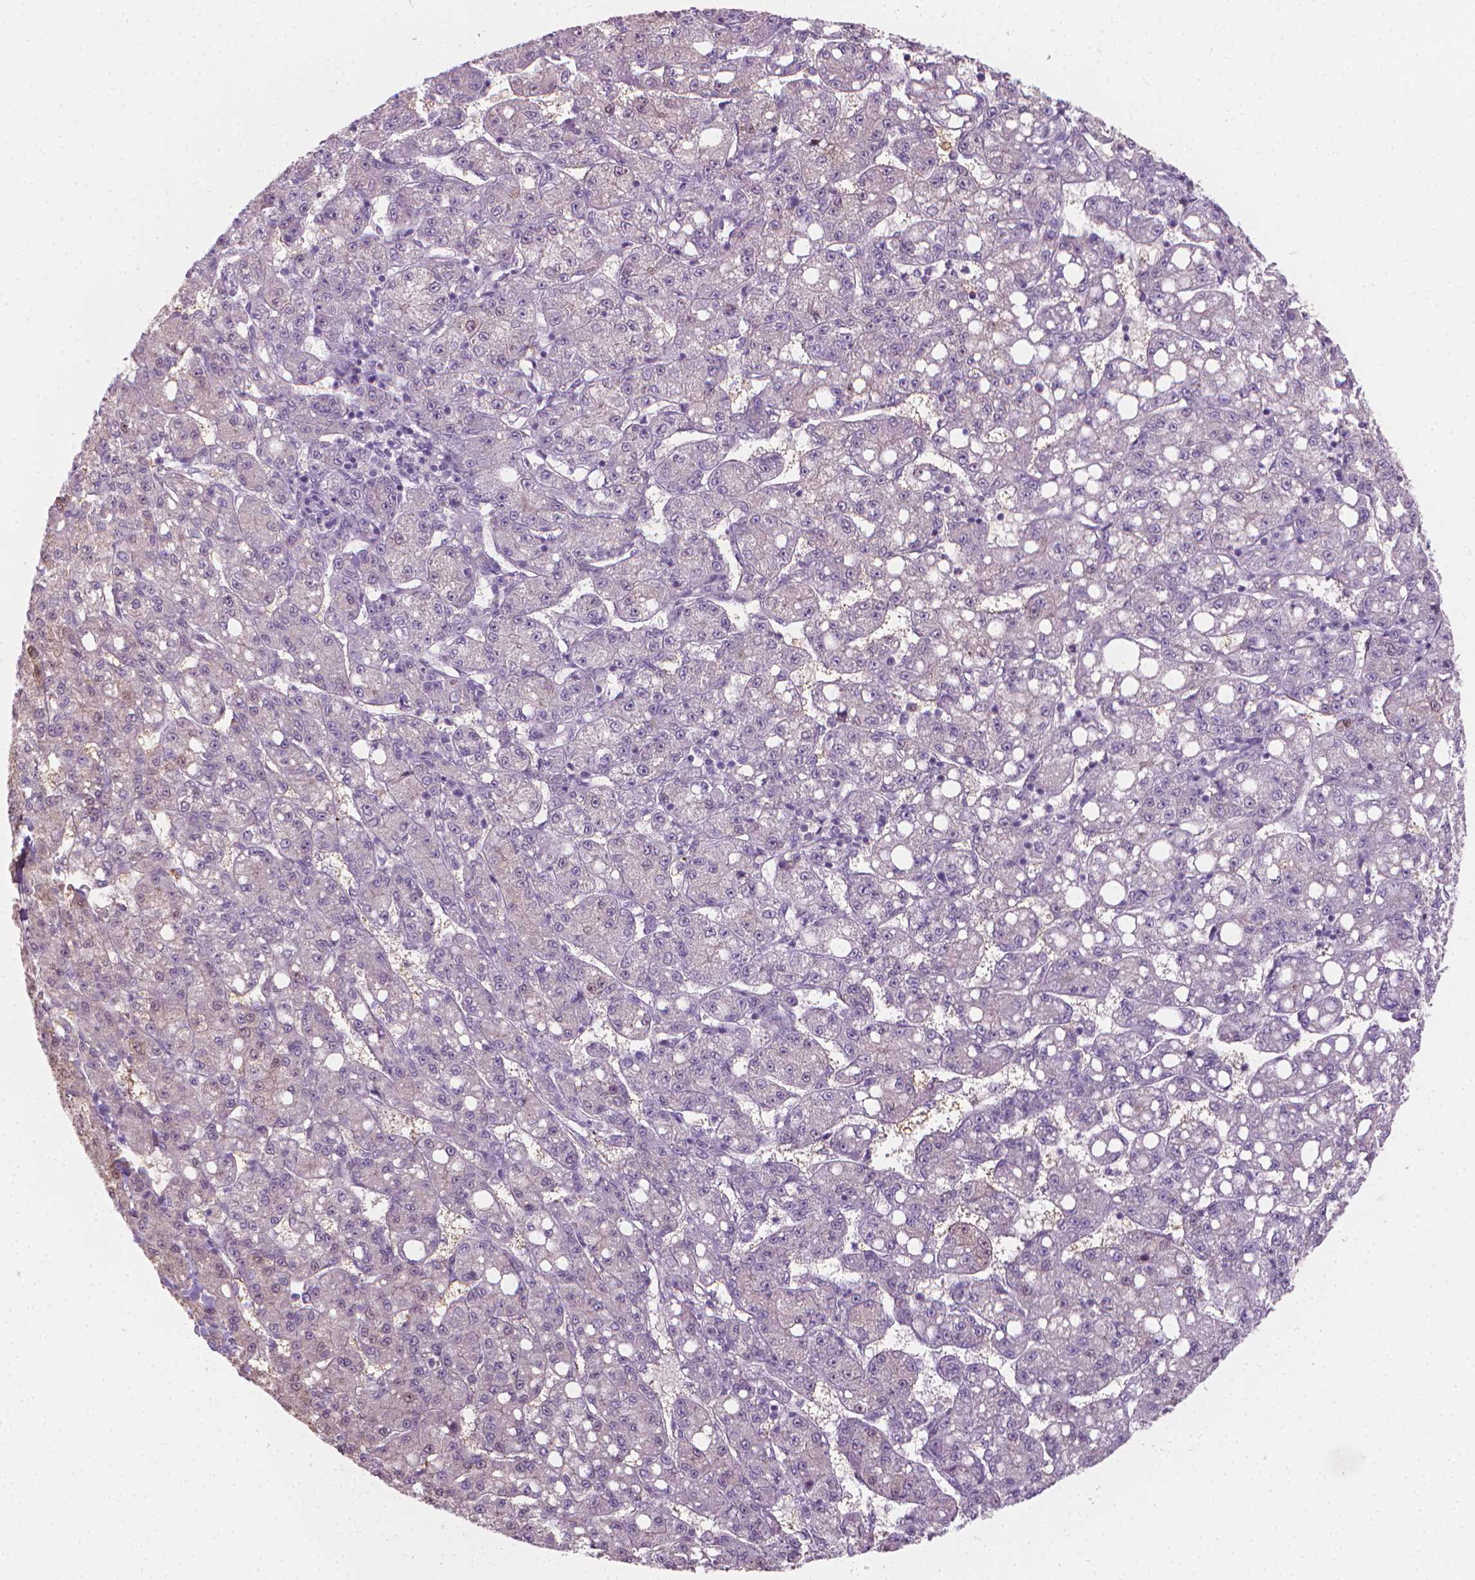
{"staining": {"intensity": "negative", "quantity": "none", "location": "none"}, "tissue": "liver cancer", "cell_type": "Tumor cells", "image_type": "cancer", "snomed": [{"axis": "morphology", "description": "Carcinoma, Hepatocellular, NOS"}, {"axis": "topography", "description": "Liver"}], "caption": "High magnification brightfield microscopy of liver hepatocellular carcinoma stained with DAB (3,3'-diaminobenzidine) (brown) and counterstained with hematoxylin (blue): tumor cells show no significant positivity. (Stains: DAB IHC with hematoxylin counter stain, Microscopy: brightfield microscopy at high magnification).", "gene": "CDKN1C", "patient": {"sex": "female", "age": 65}}